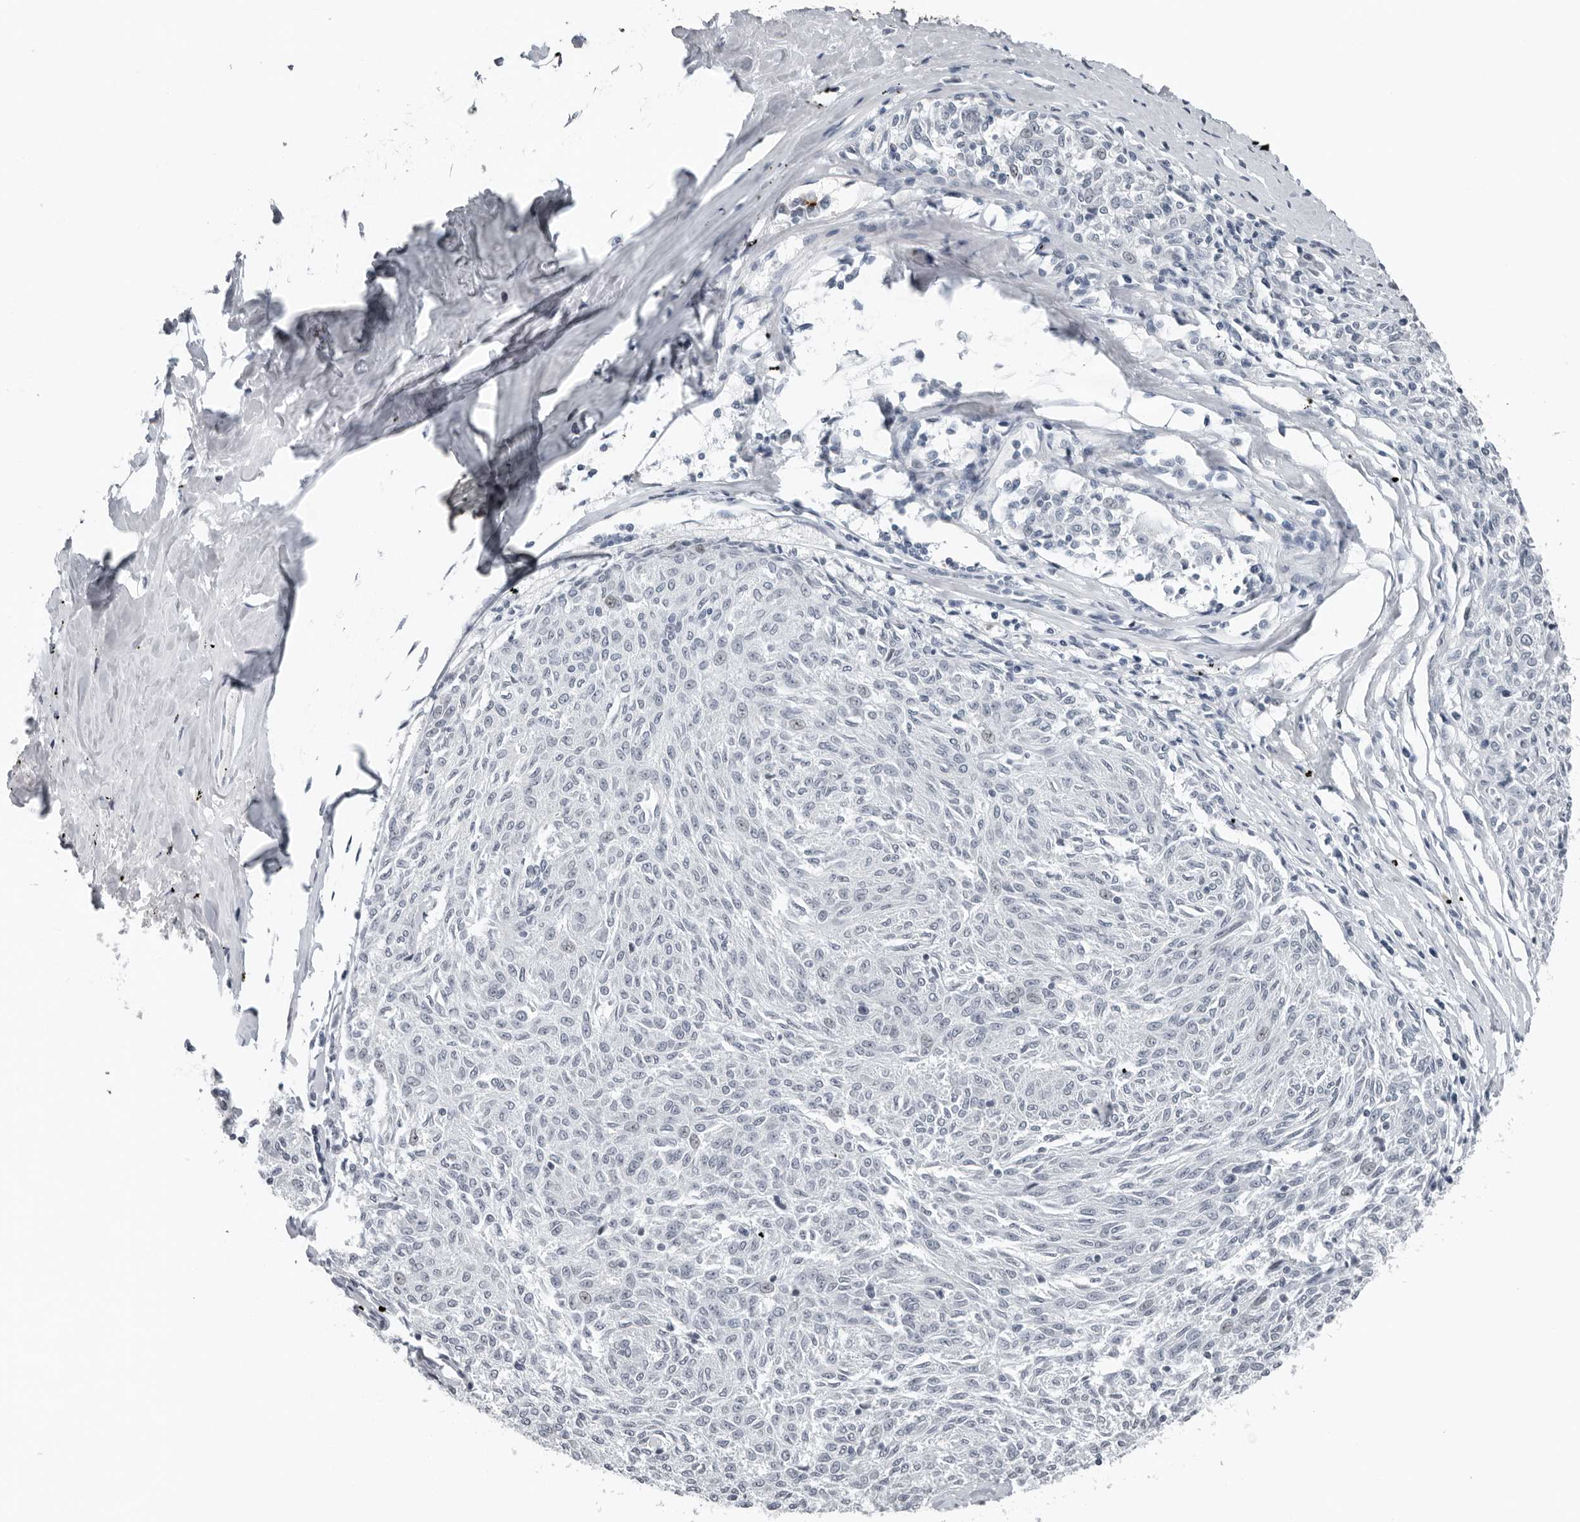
{"staining": {"intensity": "negative", "quantity": "none", "location": "none"}, "tissue": "melanoma", "cell_type": "Tumor cells", "image_type": "cancer", "snomed": [{"axis": "morphology", "description": "Malignant melanoma, NOS"}, {"axis": "topography", "description": "Skin"}], "caption": "DAB immunohistochemical staining of melanoma demonstrates no significant positivity in tumor cells. (Immunohistochemistry, brightfield microscopy, high magnification).", "gene": "PPP1R42", "patient": {"sex": "female", "age": 72}}